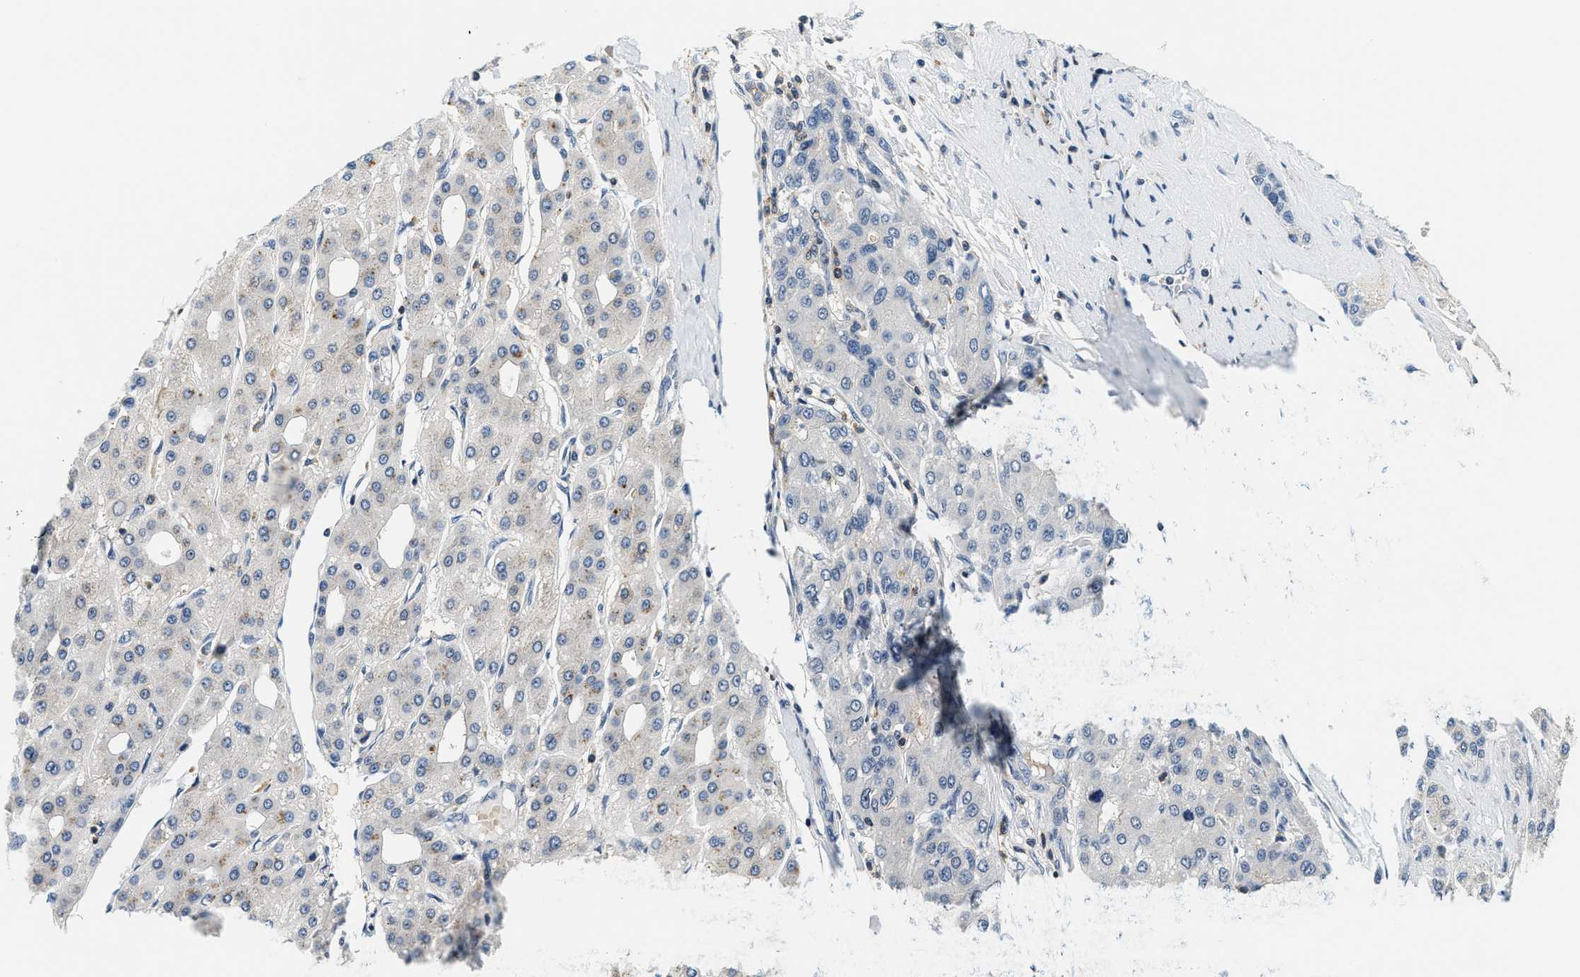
{"staining": {"intensity": "negative", "quantity": "none", "location": "none"}, "tissue": "liver cancer", "cell_type": "Tumor cells", "image_type": "cancer", "snomed": [{"axis": "morphology", "description": "Carcinoma, Hepatocellular, NOS"}, {"axis": "topography", "description": "Liver"}], "caption": "The immunohistochemistry histopathology image has no significant expression in tumor cells of liver cancer (hepatocellular carcinoma) tissue.", "gene": "SAMD9", "patient": {"sex": "male", "age": 65}}